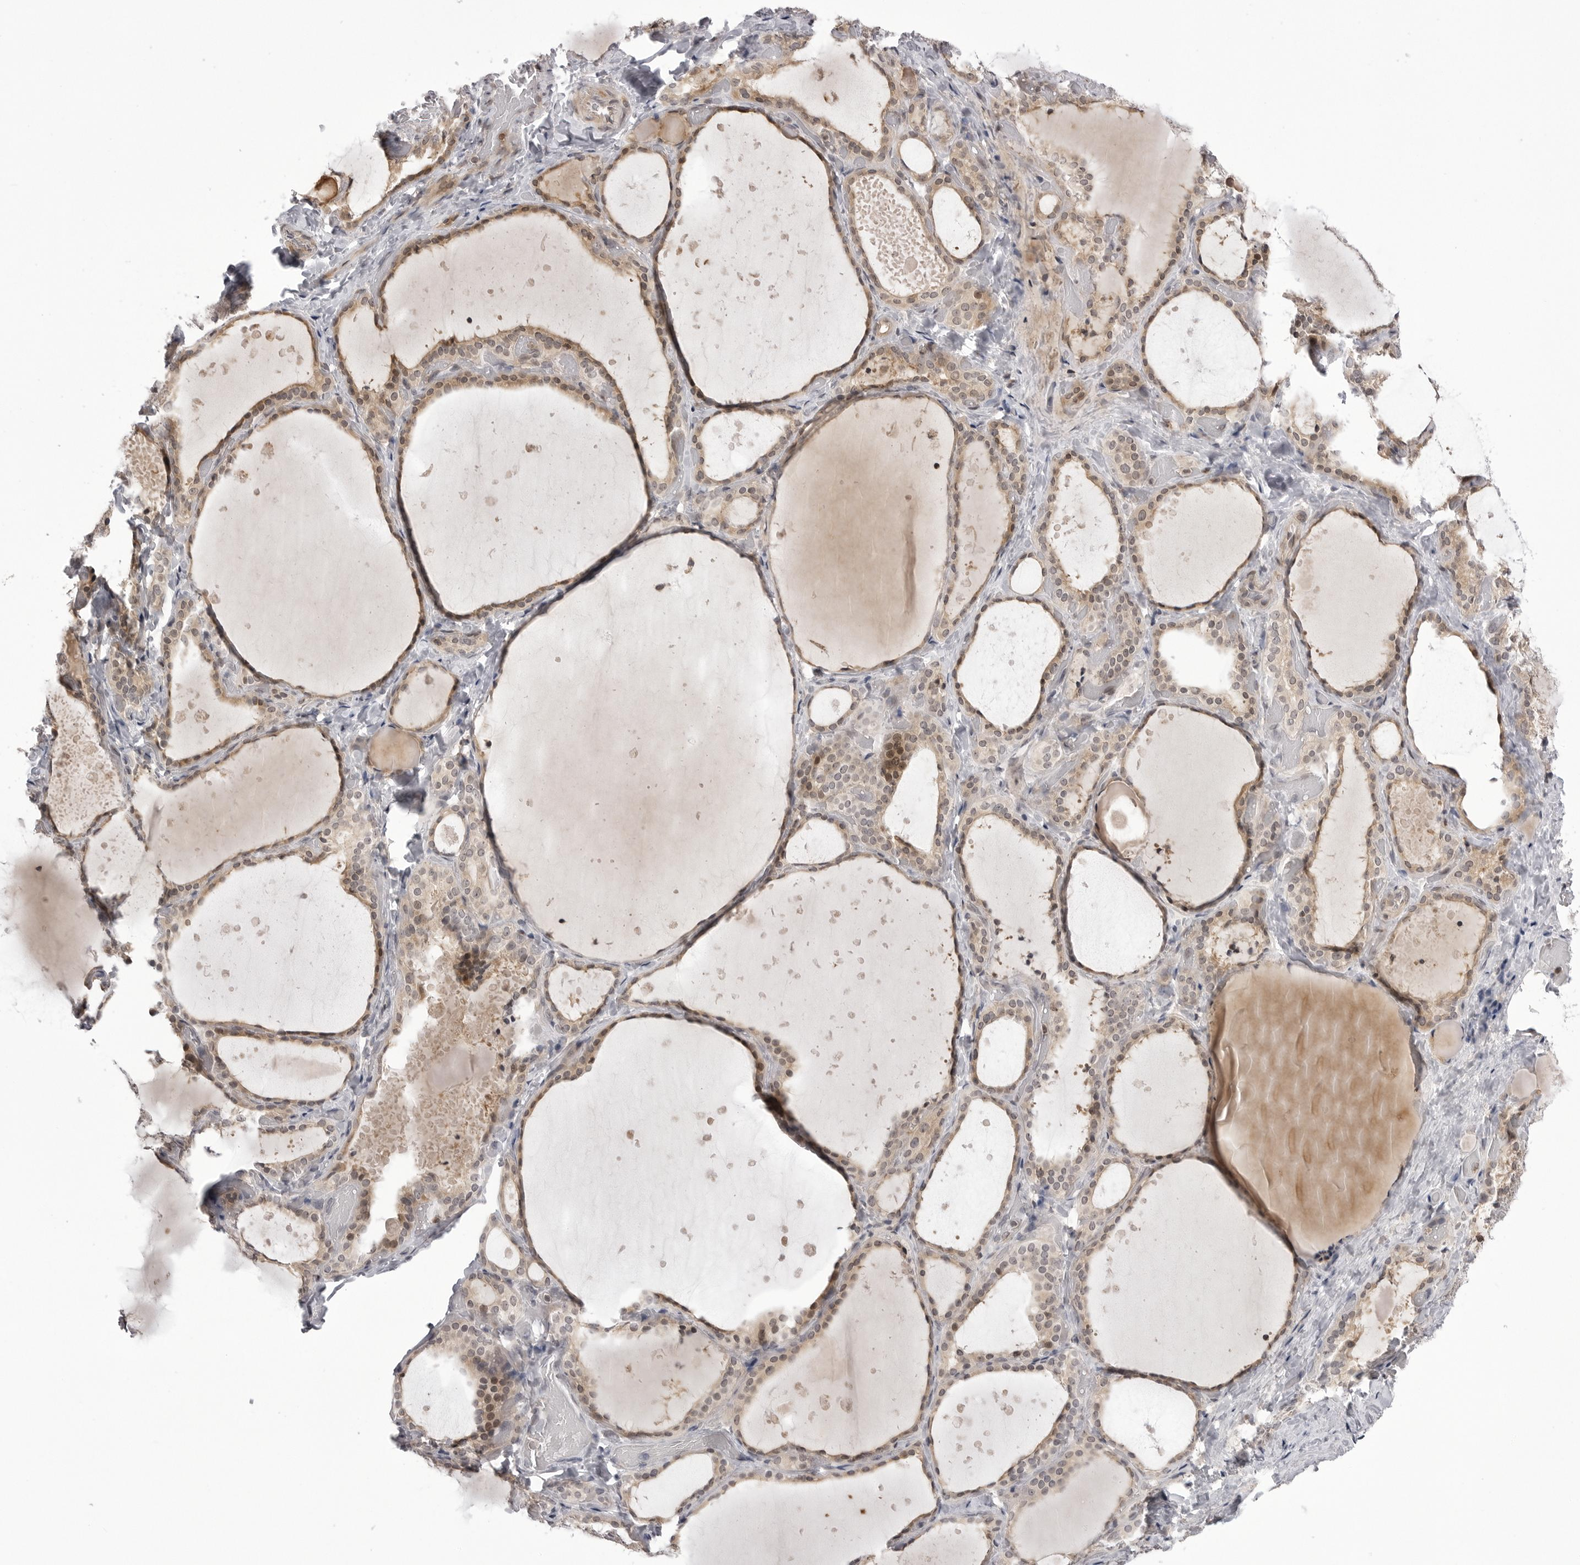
{"staining": {"intensity": "weak", "quantity": ">75%", "location": "cytoplasmic/membranous,nuclear"}, "tissue": "thyroid gland", "cell_type": "Glandular cells", "image_type": "normal", "snomed": [{"axis": "morphology", "description": "Normal tissue, NOS"}, {"axis": "topography", "description": "Thyroid gland"}], "caption": "Approximately >75% of glandular cells in benign human thyroid gland display weak cytoplasmic/membranous,nuclear protein positivity as visualized by brown immunohistochemical staining.", "gene": "PTK2B", "patient": {"sex": "female", "age": 44}}